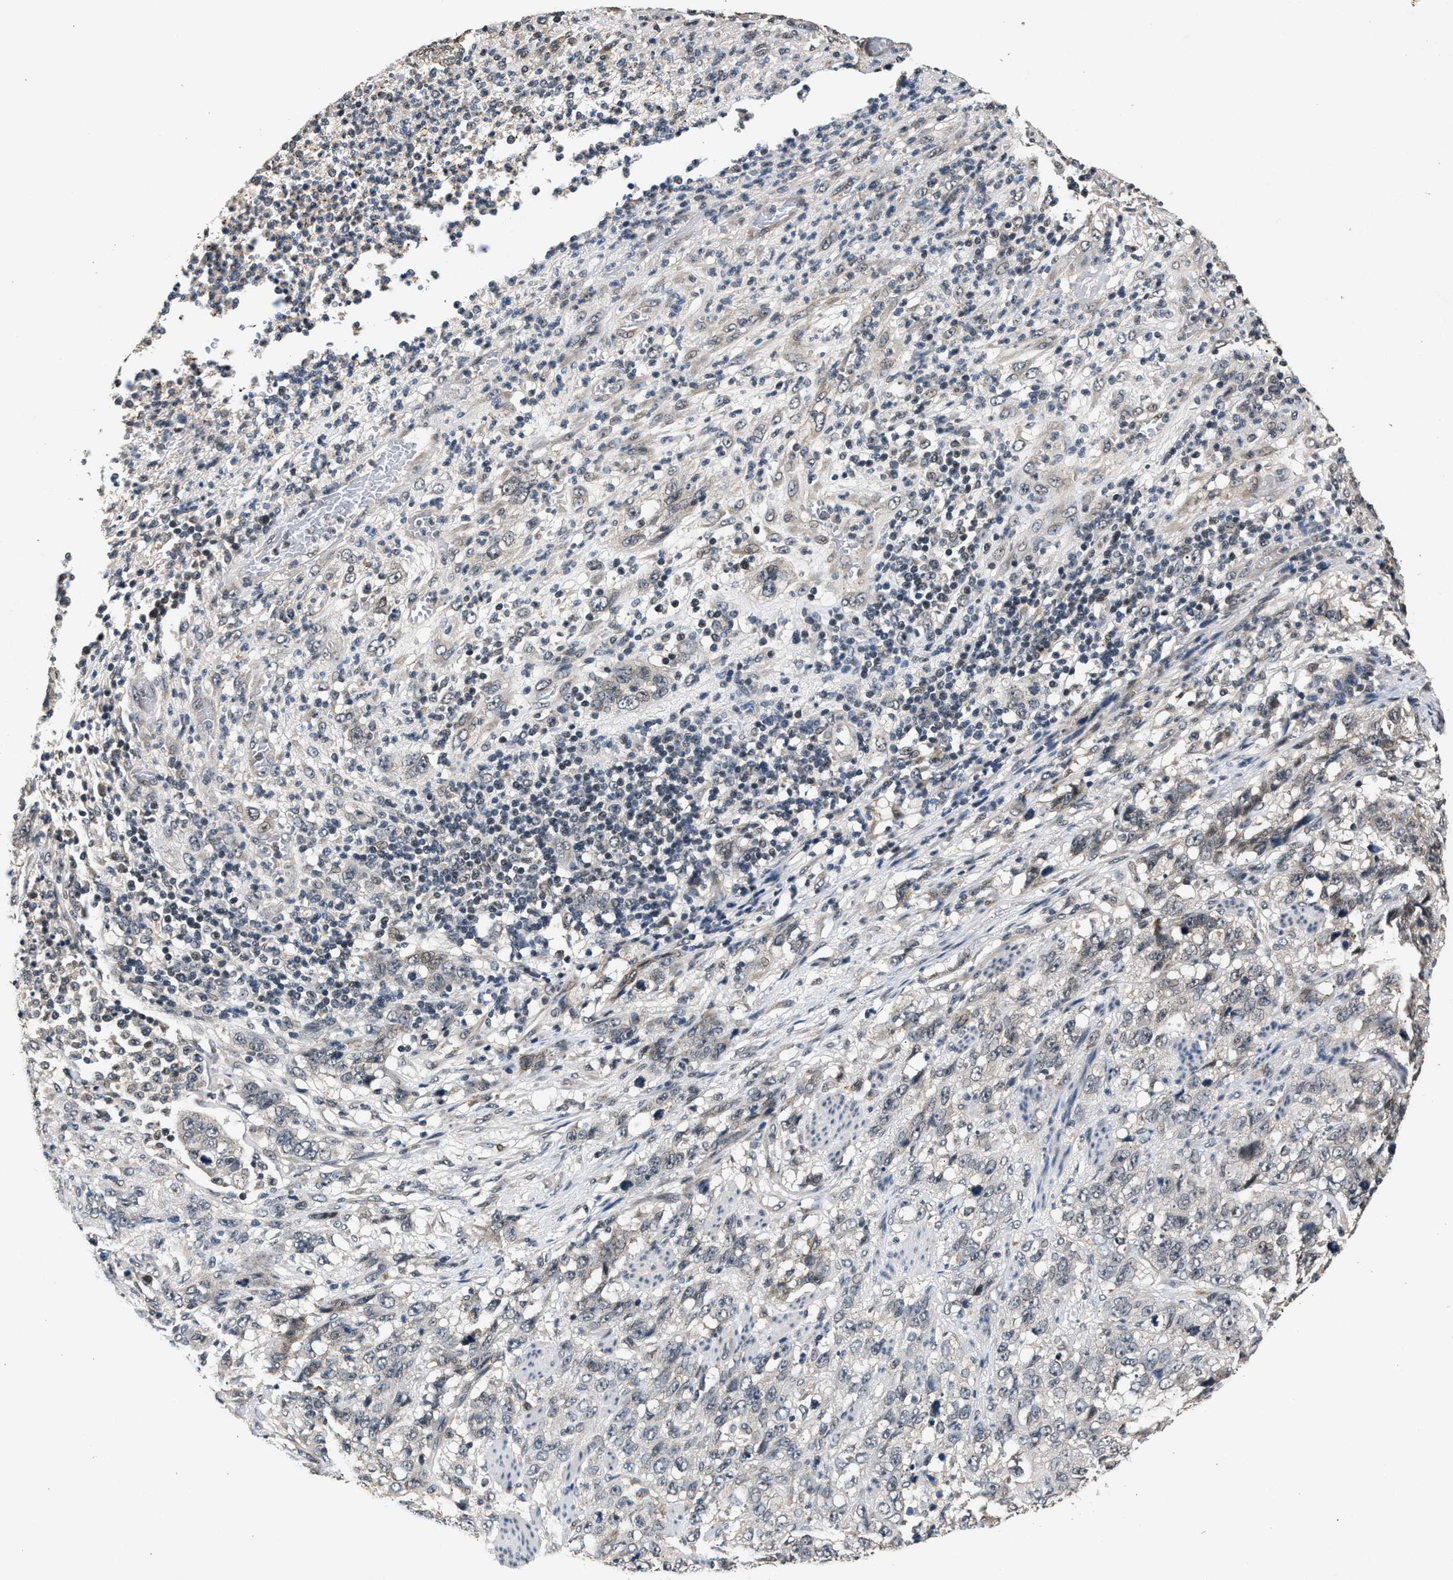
{"staining": {"intensity": "negative", "quantity": "none", "location": "none"}, "tissue": "stomach cancer", "cell_type": "Tumor cells", "image_type": "cancer", "snomed": [{"axis": "morphology", "description": "Adenocarcinoma, NOS"}, {"axis": "topography", "description": "Stomach"}], "caption": "Stomach cancer was stained to show a protein in brown. There is no significant expression in tumor cells.", "gene": "RBM33", "patient": {"sex": "male", "age": 48}}